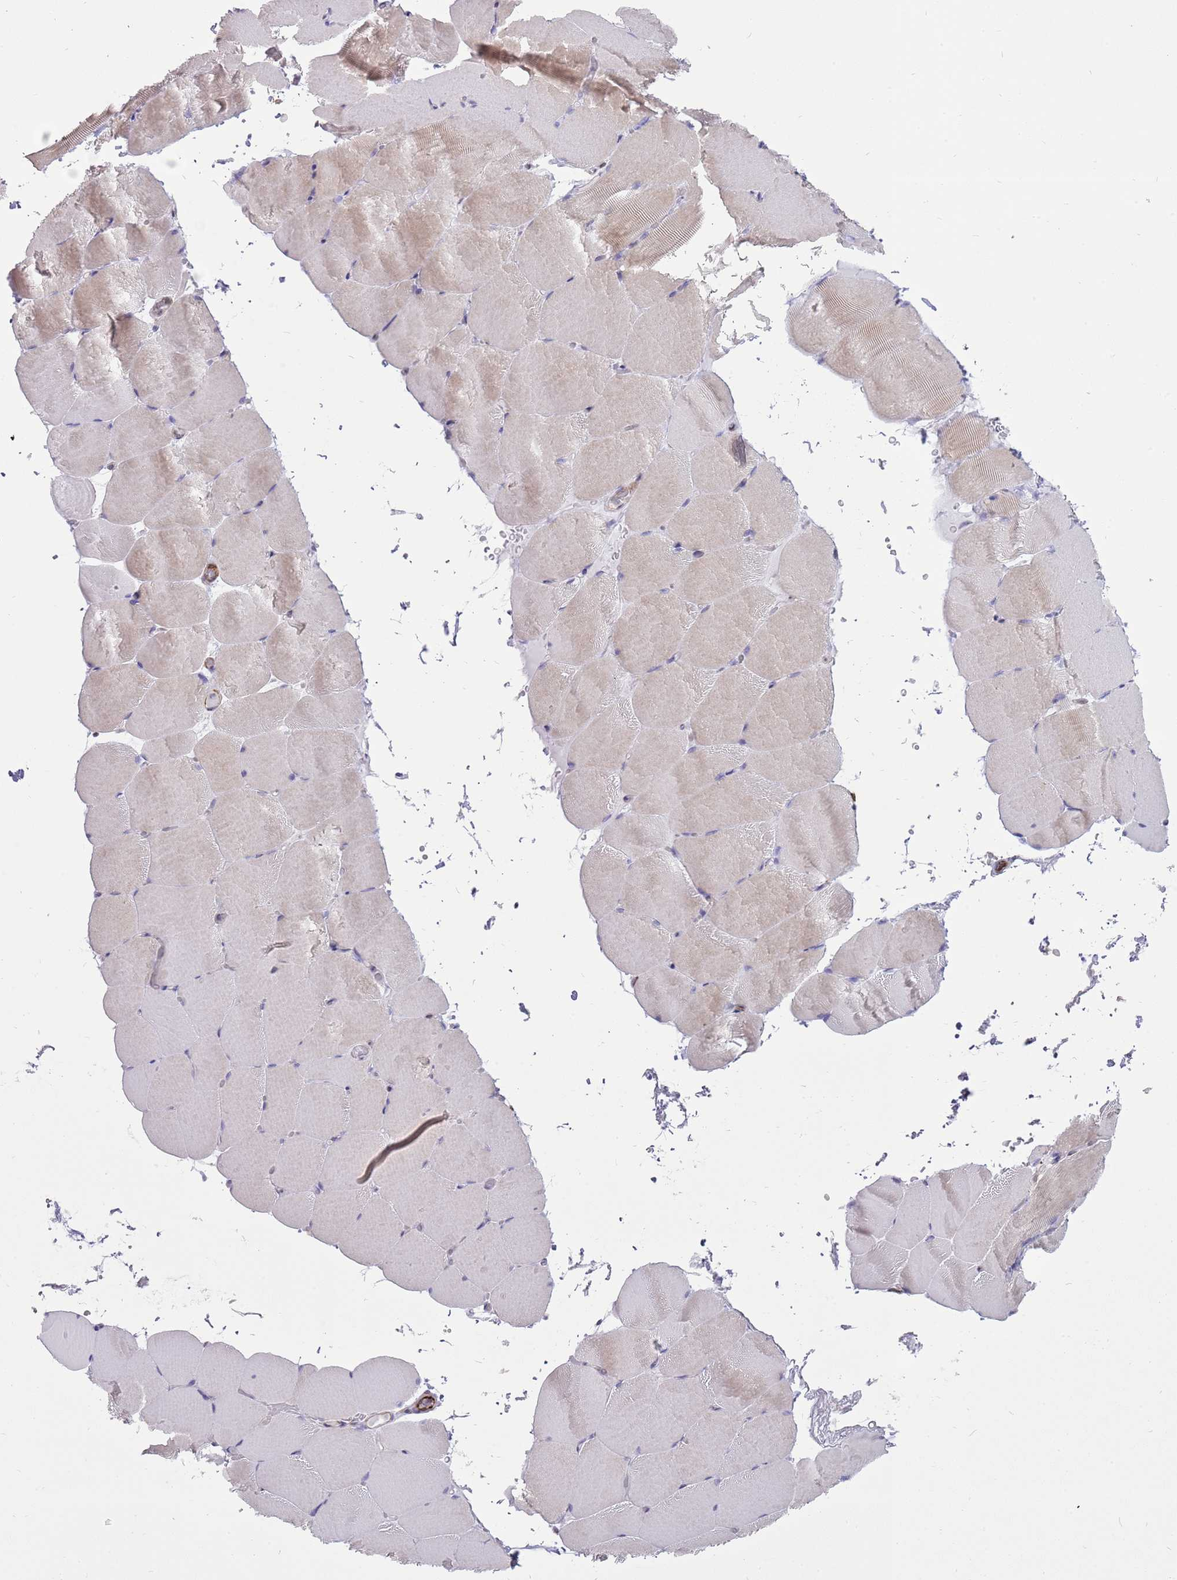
{"staining": {"intensity": "negative", "quantity": "none", "location": "none"}, "tissue": "skeletal muscle", "cell_type": "Myocytes", "image_type": "normal", "snomed": [{"axis": "morphology", "description": "Normal tissue, NOS"}, {"axis": "topography", "description": "Skeletal muscle"}, {"axis": "topography", "description": "Parathyroid gland"}], "caption": "Immunohistochemistry (IHC) image of normal skeletal muscle stained for a protein (brown), which reveals no positivity in myocytes.", "gene": "ENSG00000271254", "patient": {"sex": "female", "age": 37}}